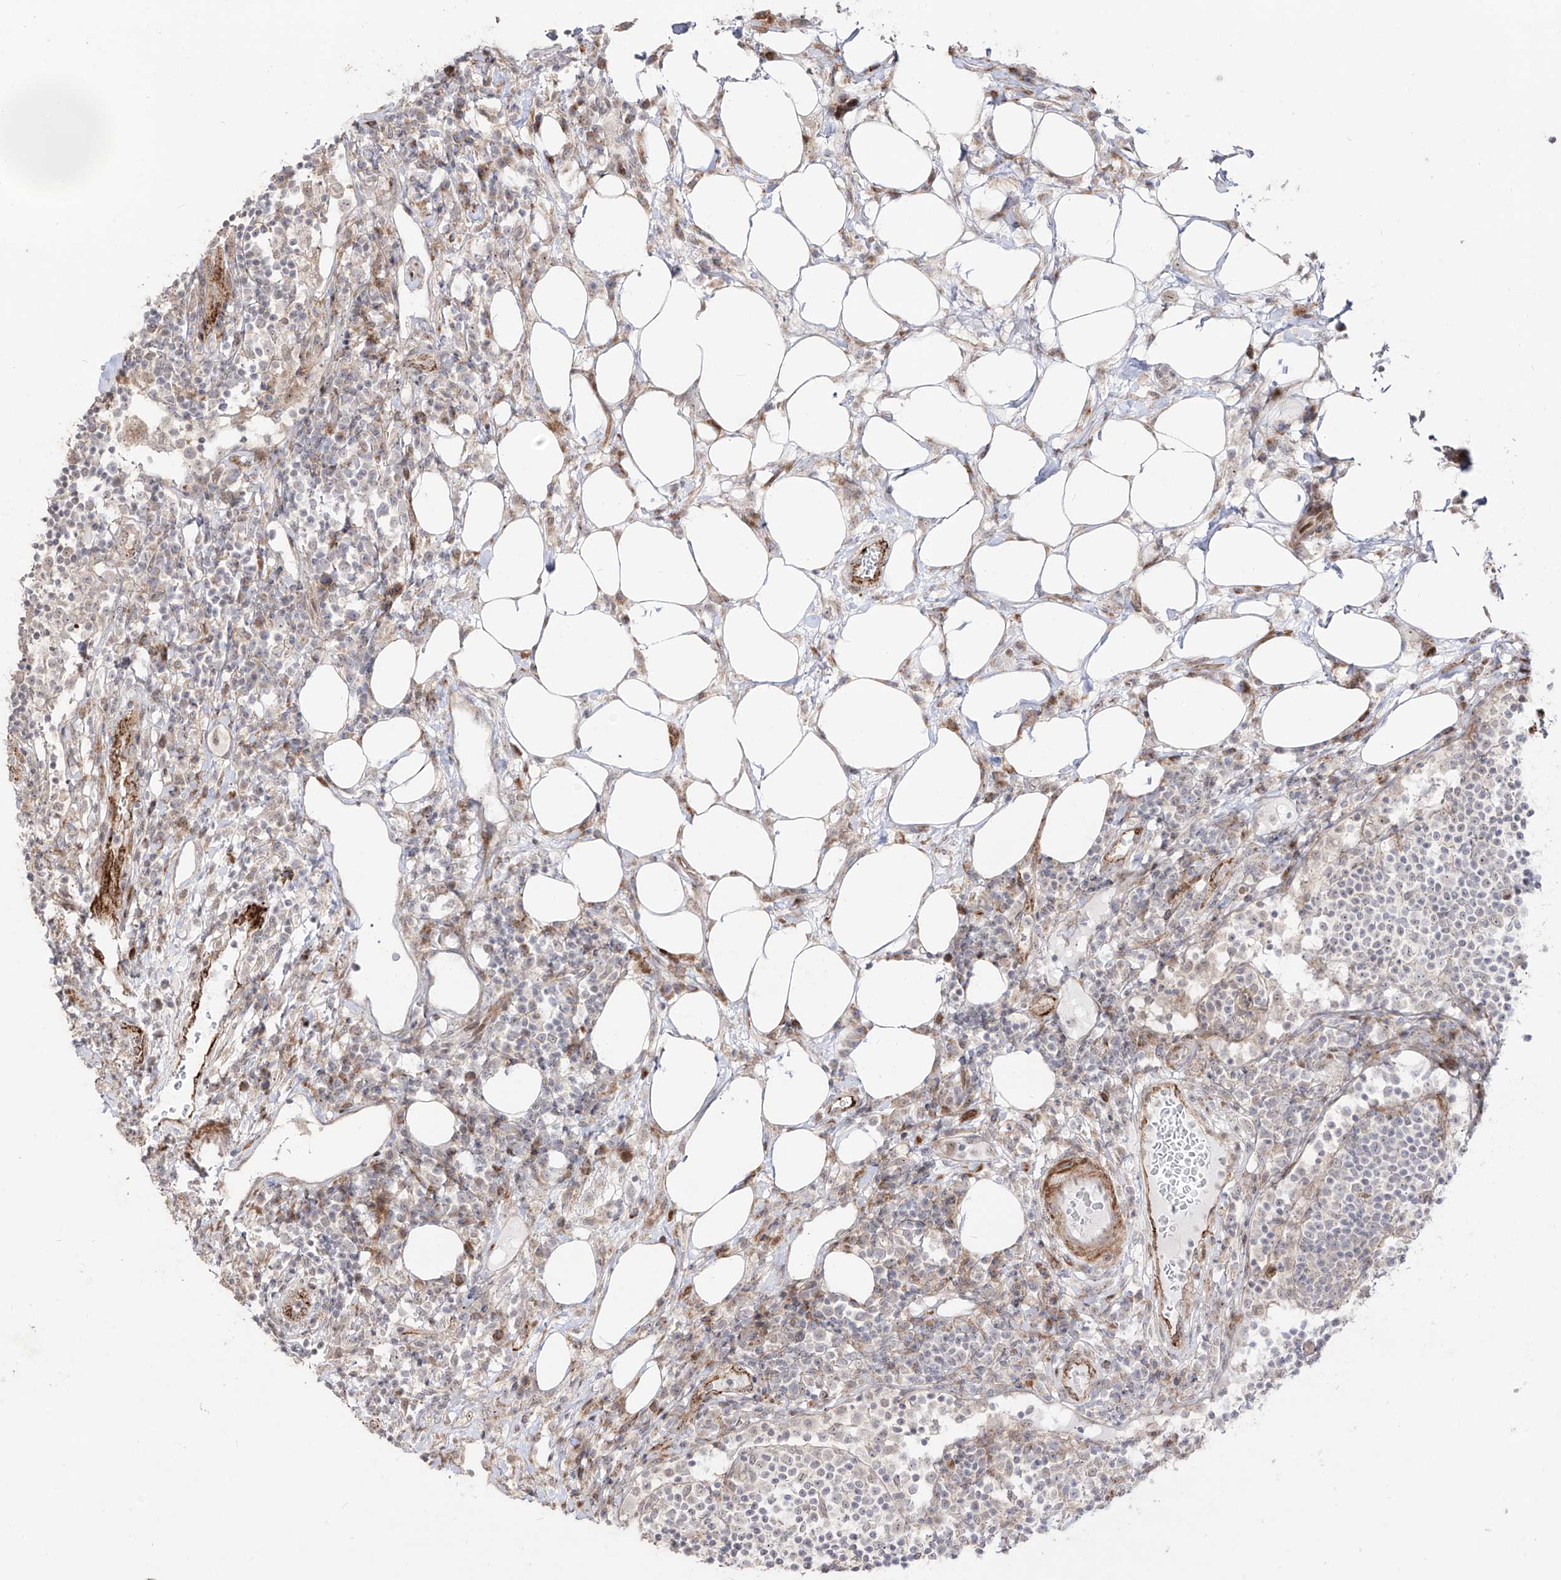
{"staining": {"intensity": "negative", "quantity": "none", "location": "none"}, "tissue": "lymph node", "cell_type": "Germinal center cells", "image_type": "normal", "snomed": [{"axis": "morphology", "description": "Normal tissue, NOS"}, {"axis": "topography", "description": "Lymph node"}], "caption": "Immunohistochemical staining of normal human lymph node exhibits no significant staining in germinal center cells. (DAB (3,3'-diaminobenzidine) IHC, high magnification).", "gene": "ZNF180", "patient": {"sex": "female", "age": 53}}